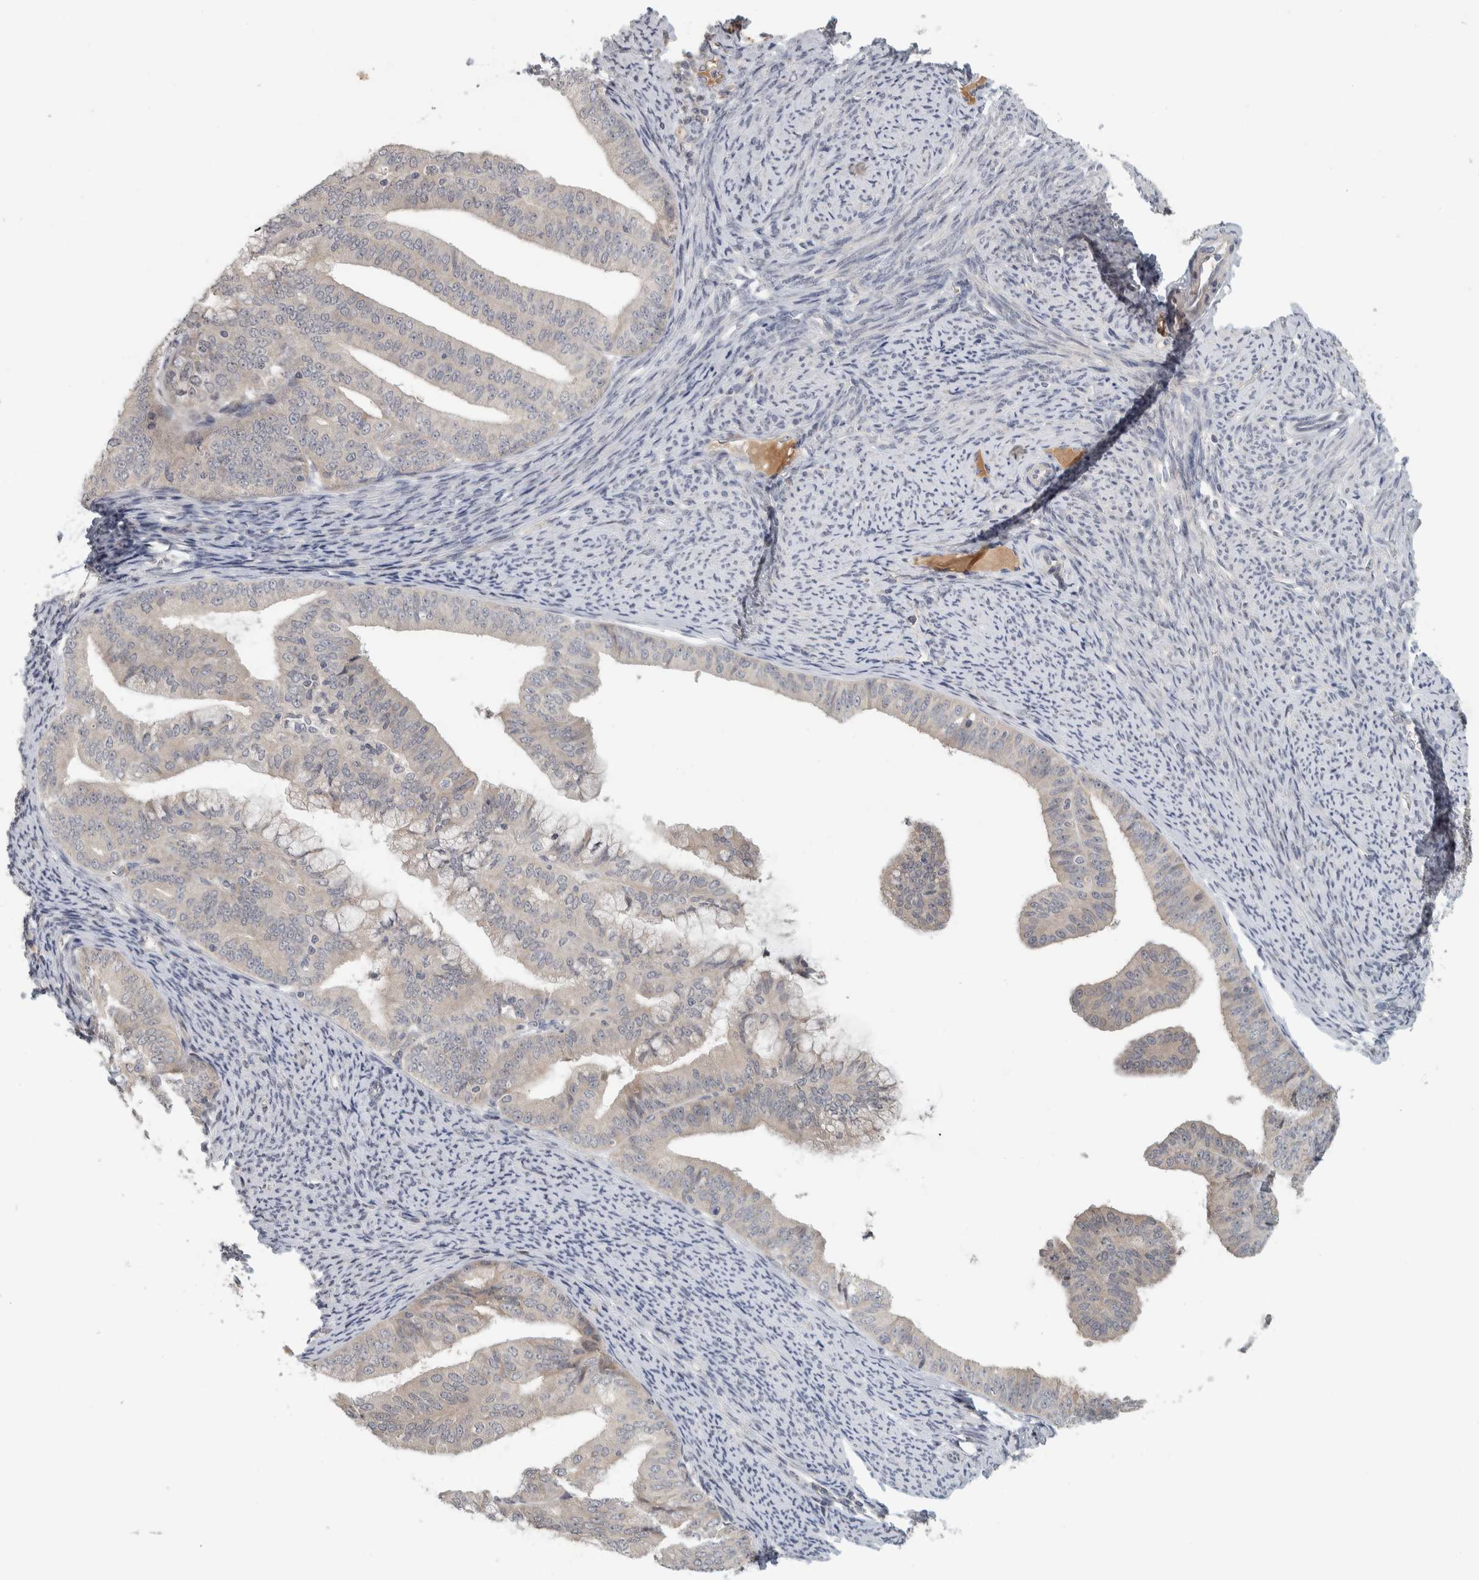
{"staining": {"intensity": "negative", "quantity": "none", "location": "none"}, "tissue": "endometrial cancer", "cell_type": "Tumor cells", "image_type": "cancer", "snomed": [{"axis": "morphology", "description": "Adenocarcinoma, NOS"}, {"axis": "topography", "description": "Endometrium"}], "caption": "Tumor cells show no significant expression in endometrial adenocarcinoma.", "gene": "AFP", "patient": {"sex": "female", "age": 63}}